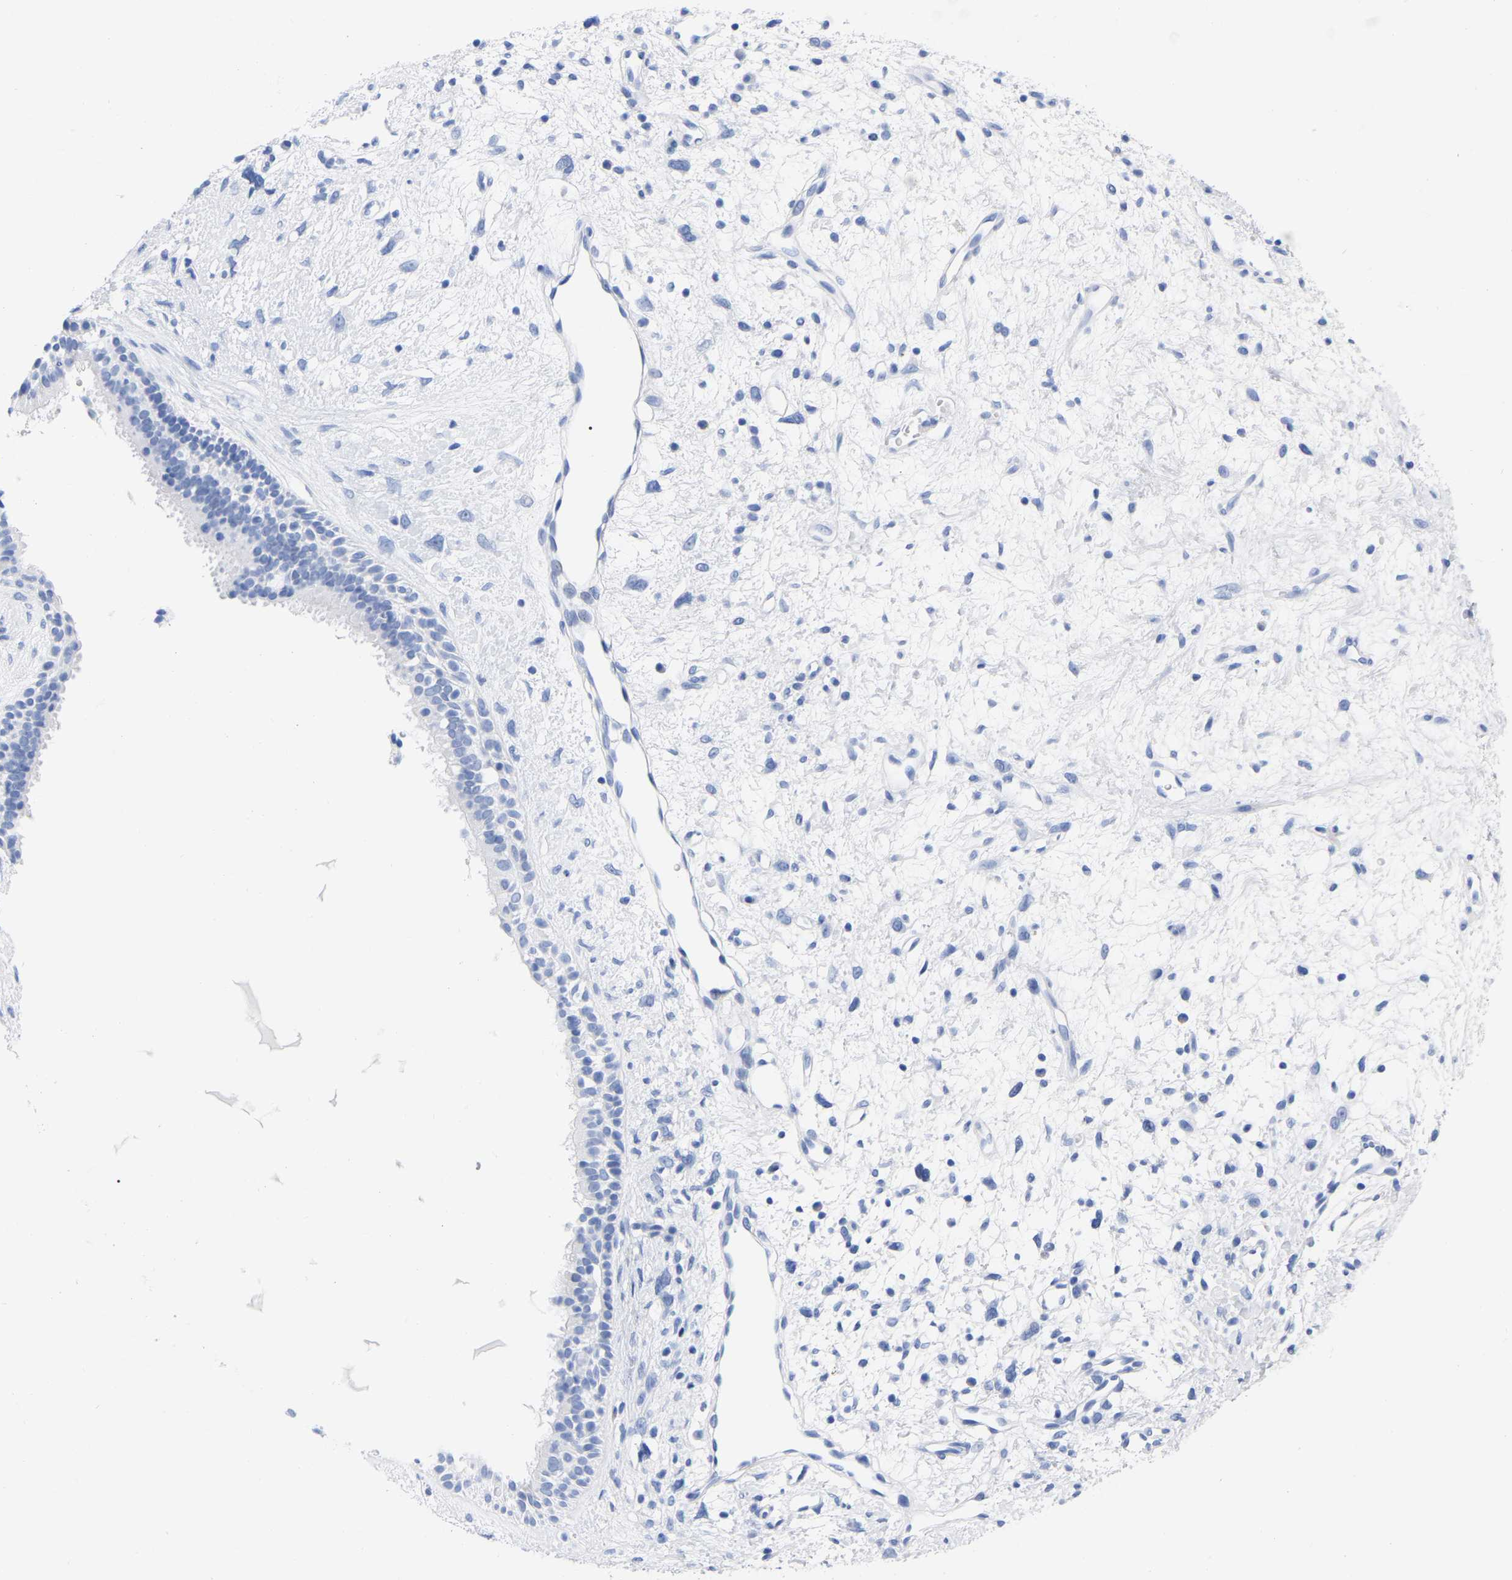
{"staining": {"intensity": "negative", "quantity": "none", "location": "none"}, "tissue": "nasopharynx", "cell_type": "Respiratory epithelial cells", "image_type": "normal", "snomed": [{"axis": "morphology", "description": "Normal tissue, NOS"}, {"axis": "topography", "description": "Nasopharynx"}], "caption": "High power microscopy image of an immunohistochemistry image of normal nasopharynx, revealing no significant positivity in respiratory epithelial cells.", "gene": "HAPLN1", "patient": {"sex": "male", "age": 22}}